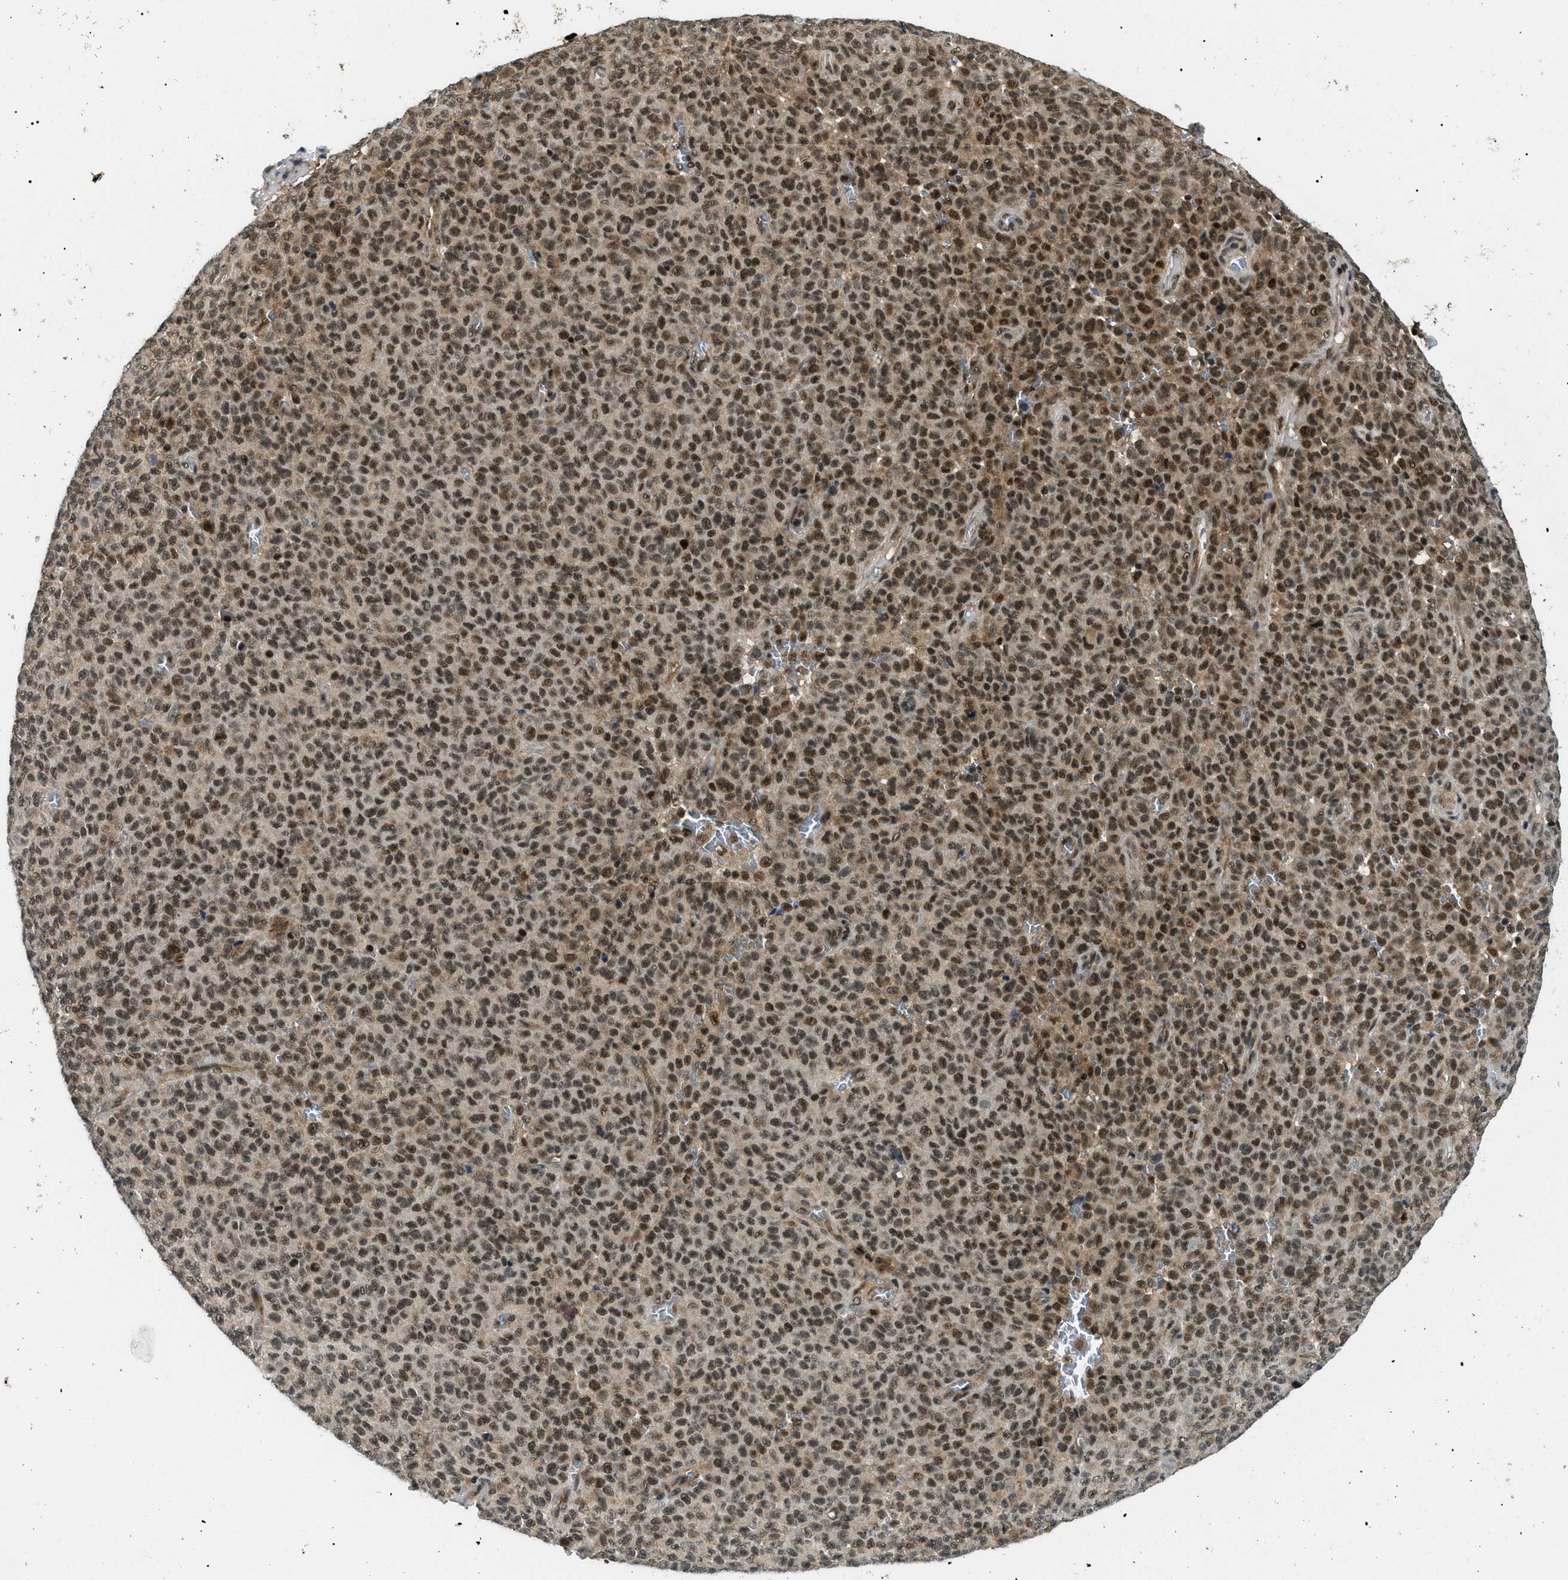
{"staining": {"intensity": "moderate", "quantity": ">75%", "location": "cytoplasmic/membranous,nuclear"}, "tissue": "melanoma", "cell_type": "Tumor cells", "image_type": "cancer", "snomed": [{"axis": "morphology", "description": "Malignant melanoma, NOS"}, {"axis": "topography", "description": "Skin"}], "caption": "This image shows malignant melanoma stained with immunohistochemistry (IHC) to label a protein in brown. The cytoplasmic/membranous and nuclear of tumor cells show moderate positivity for the protein. Nuclei are counter-stained blue.", "gene": "RBM15", "patient": {"sex": "female", "age": 82}}